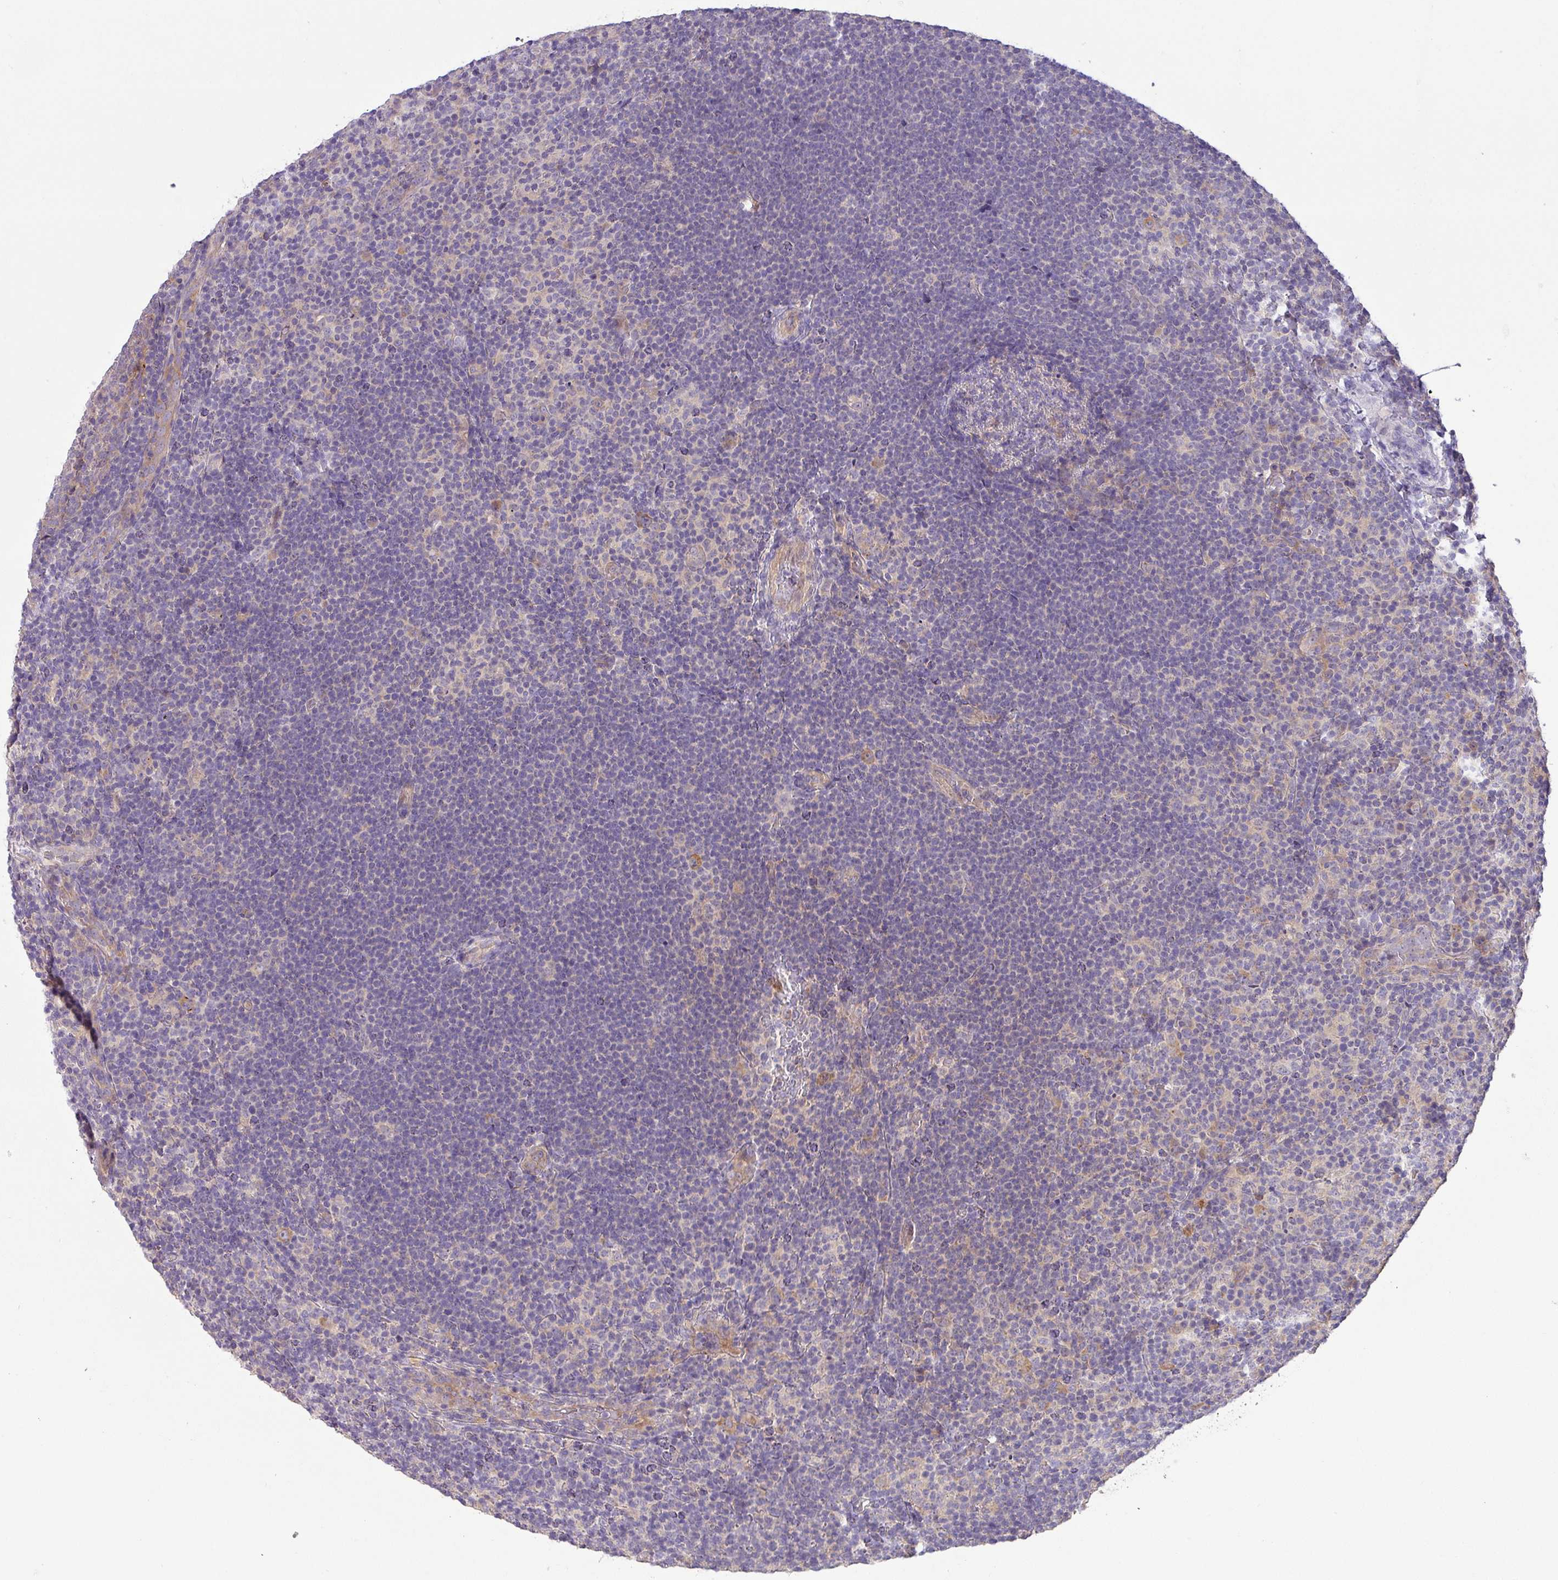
{"staining": {"intensity": "weak", "quantity": "<25%", "location": "cytoplasmic/membranous"}, "tissue": "lymphoma", "cell_type": "Tumor cells", "image_type": "cancer", "snomed": [{"axis": "morphology", "description": "Hodgkin's disease, NOS"}, {"axis": "topography", "description": "Lymph node"}], "caption": "Immunohistochemistry micrograph of neoplastic tissue: human Hodgkin's disease stained with DAB displays no significant protein staining in tumor cells. (Immunohistochemistry, brightfield microscopy, high magnification).", "gene": "GALNT12", "patient": {"sex": "female", "age": 57}}